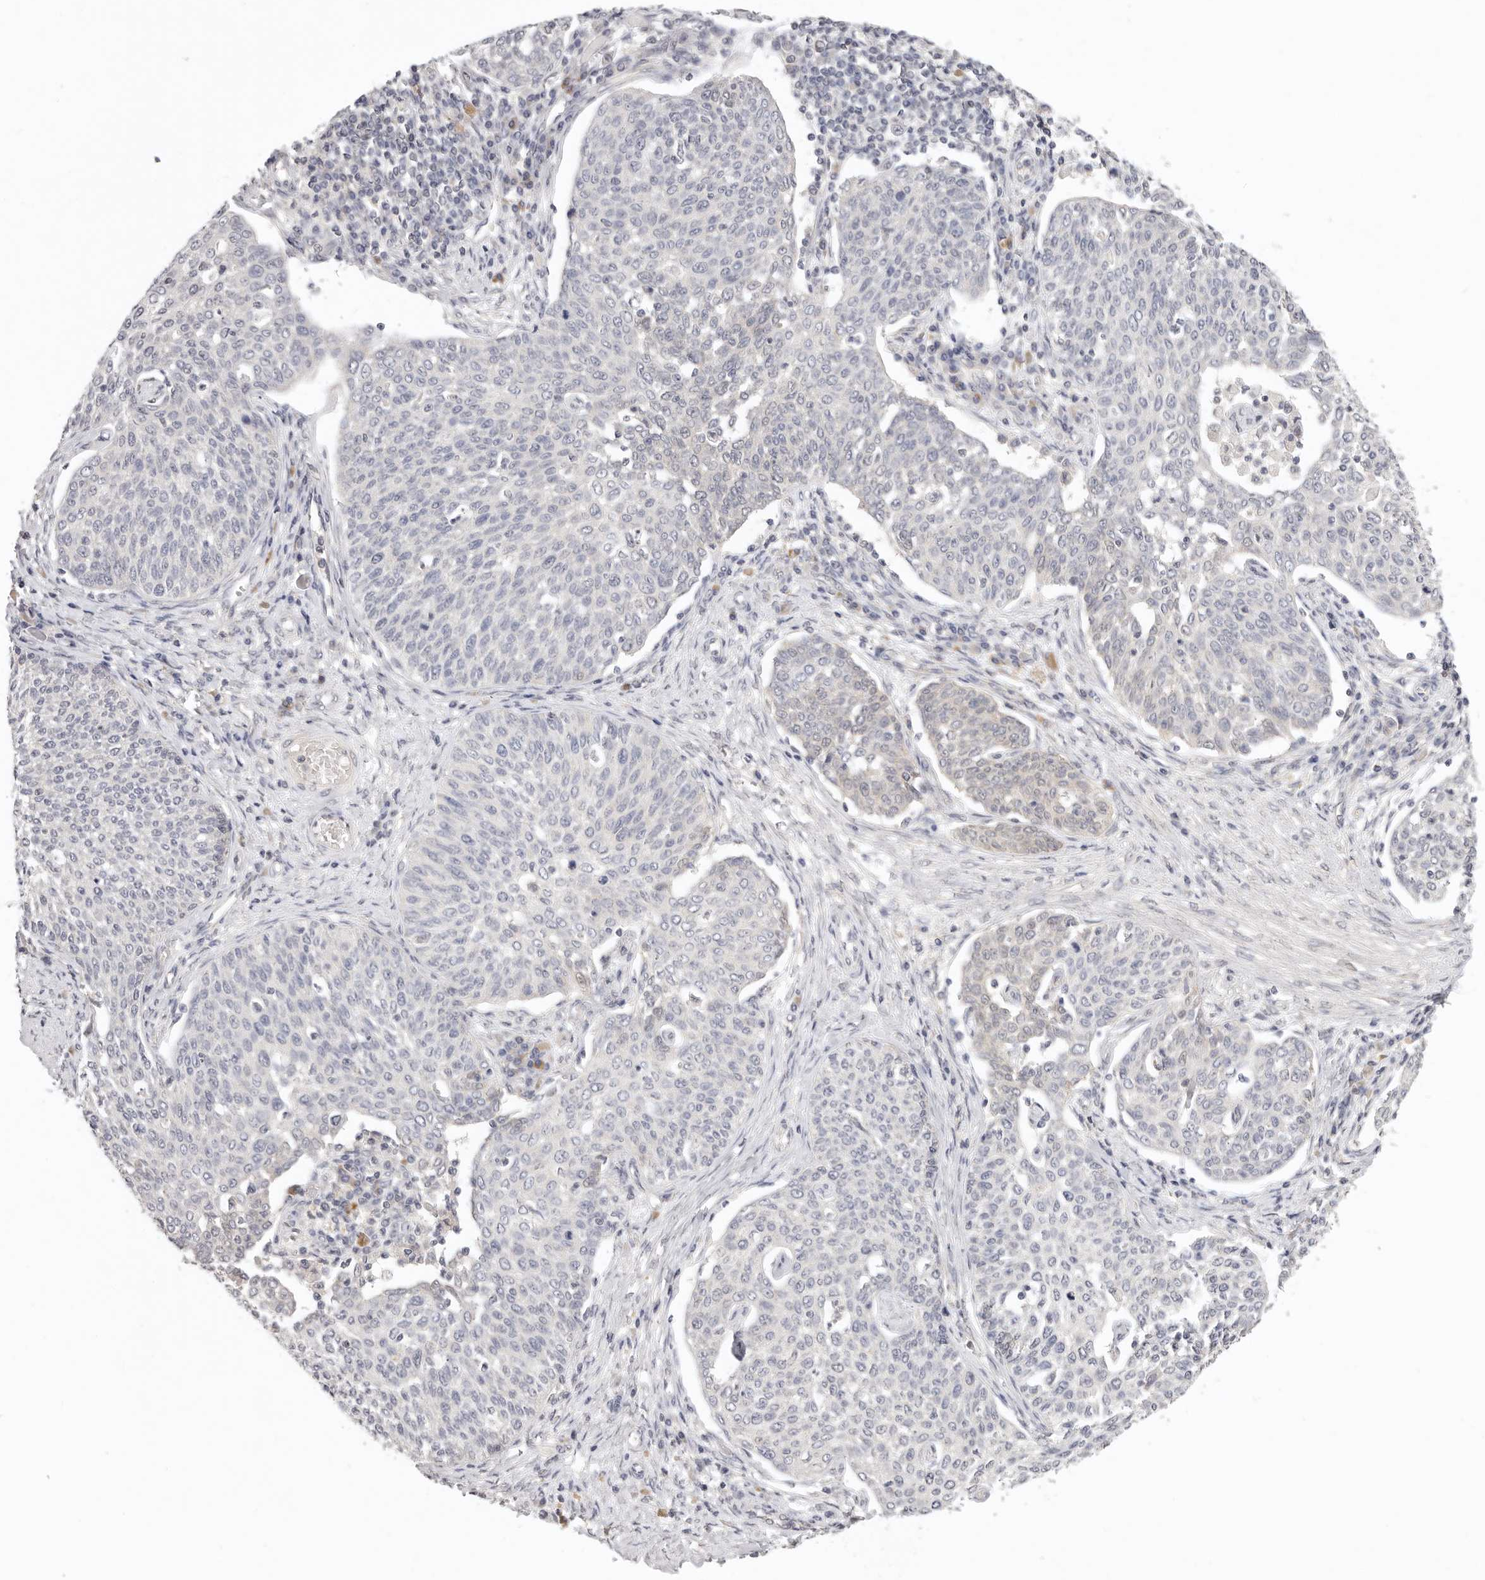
{"staining": {"intensity": "negative", "quantity": "none", "location": "none"}, "tissue": "cervical cancer", "cell_type": "Tumor cells", "image_type": "cancer", "snomed": [{"axis": "morphology", "description": "Squamous cell carcinoma, NOS"}, {"axis": "topography", "description": "Cervix"}], "caption": "DAB (3,3'-diaminobenzidine) immunohistochemical staining of human squamous cell carcinoma (cervical) exhibits no significant expression in tumor cells.", "gene": "GGPS1", "patient": {"sex": "female", "age": 34}}